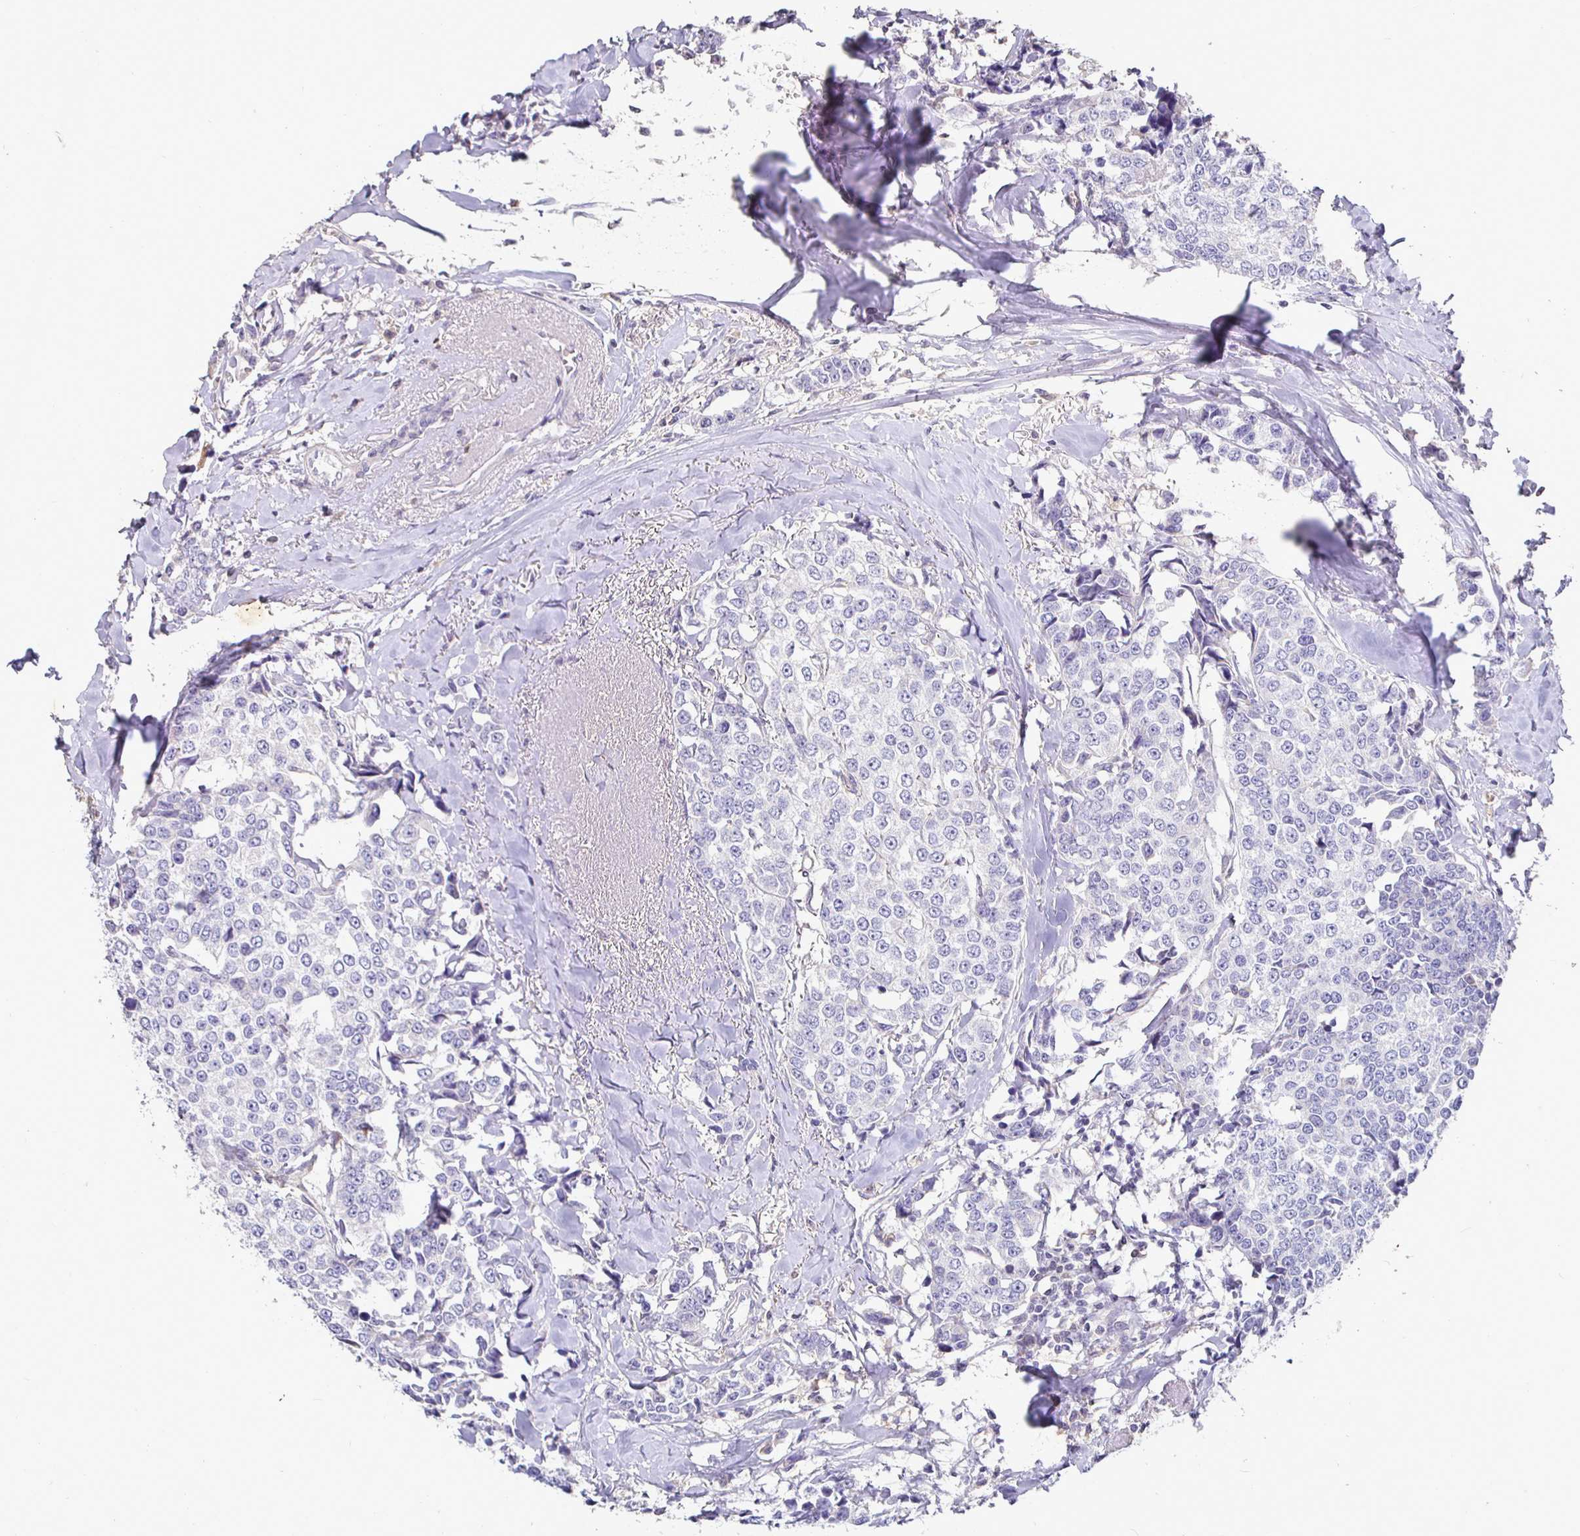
{"staining": {"intensity": "negative", "quantity": "none", "location": "none"}, "tissue": "breast cancer", "cell_type": "Tumor cells", "image_type": "cancer", "snomed": [{"axis": "morphology", "description": "Duct carcinoma"}, {"axis": "topography", "description": "Breast"}], "caption": "High magnification brightfield microscopy of breast cancer stained with DAB (brown) and counterstained with hematoxylin (blue): tumor cells show no significant positivity. Nuclei are stained in blue.", "gene": "SHISA4", "patient": {"sex": "female", "age": 80}}